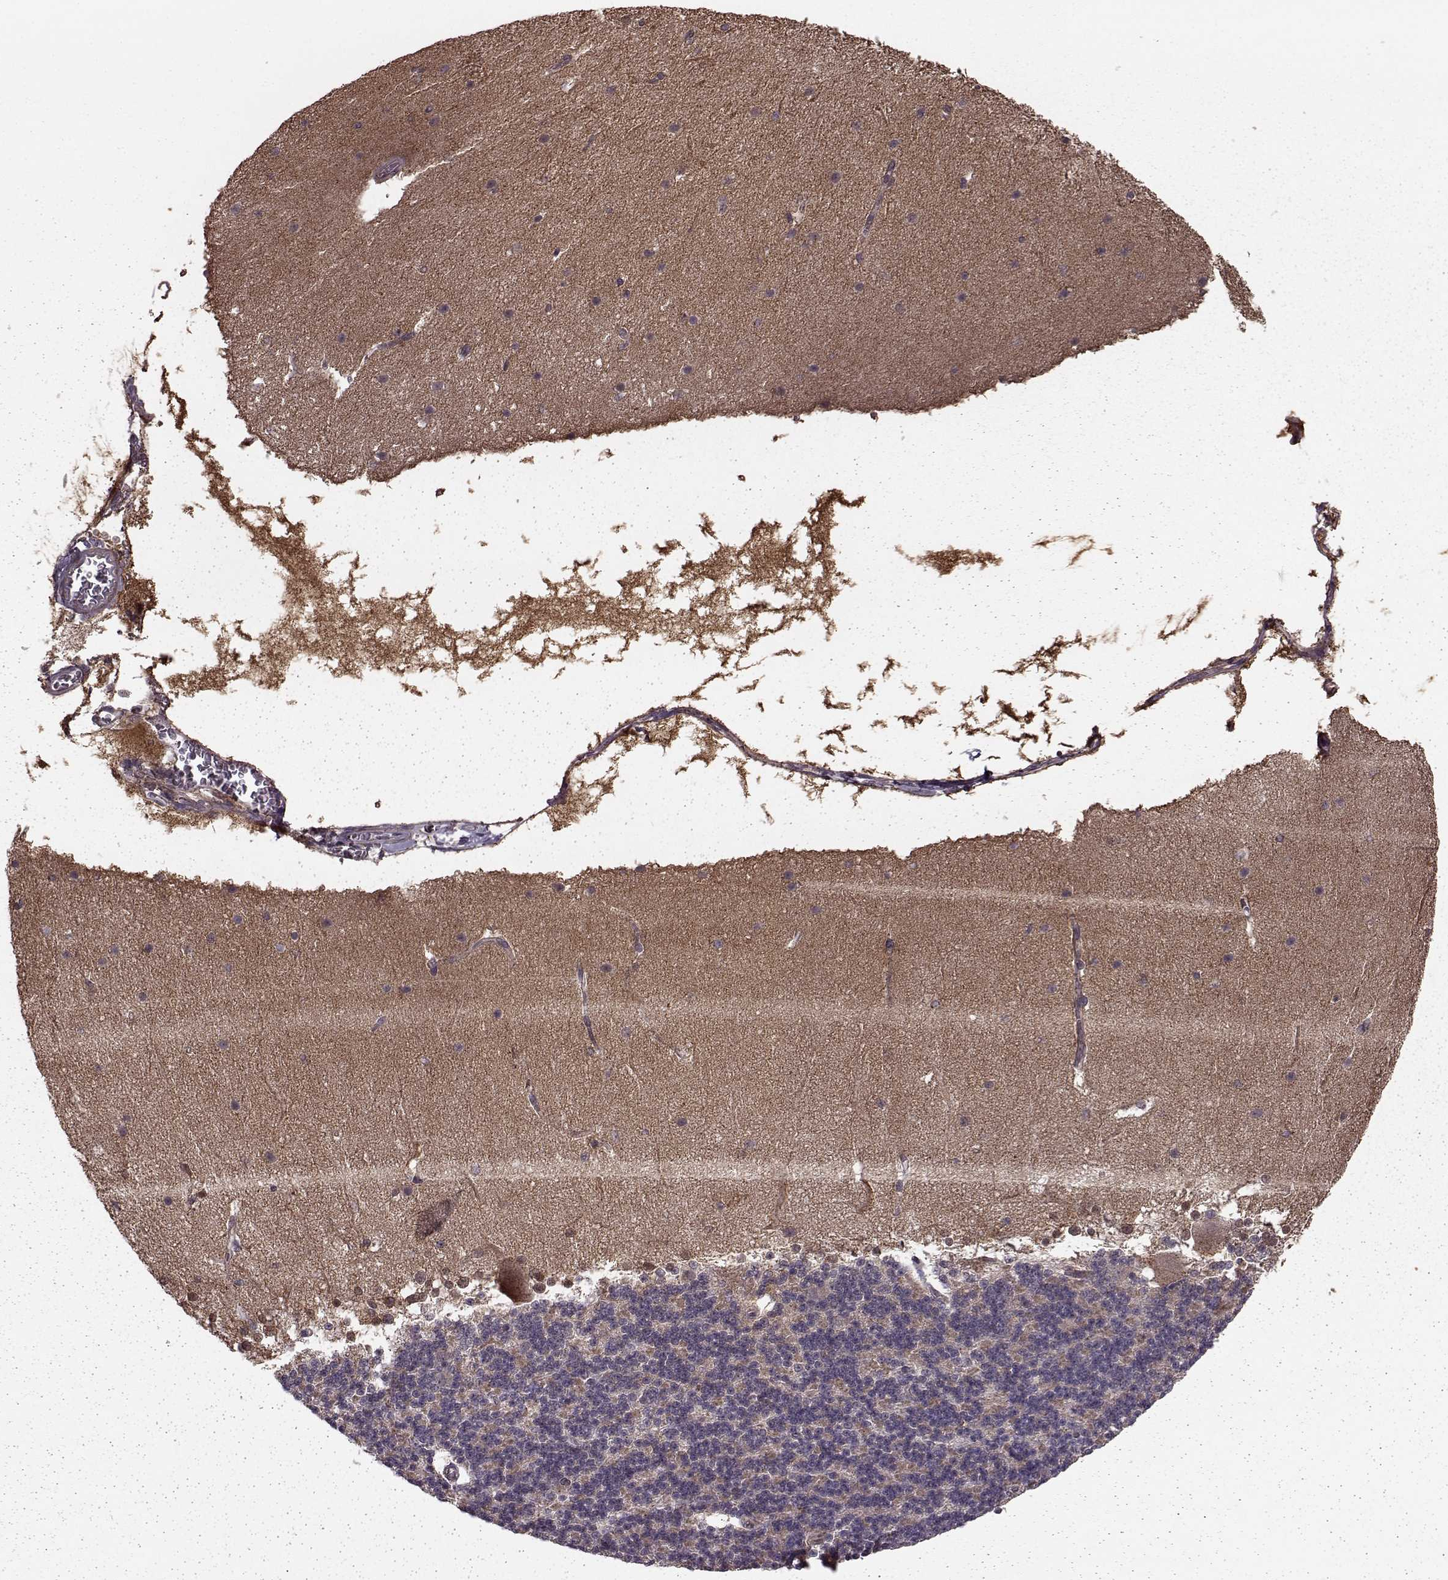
{"staining": {"intensity": "moderate", "quantity": "<25%", "location": "cytoplasmic/membranous"}, "tissue": "cerebellum", "cell_type": "Cells in granular layer", "image_type": "normal", "snomed": [{"axis": "morphology", "description": "Normal tissue, NOS"}, {"axis": "topography", "description": "Cerebellum"}], "caption": "This is an image of immunohistochemistry staining of normal cerebellum, which shows moderate expression in the cytoplasmic/membranous of cells in granular layer.", "gene": "FNIP2", "patient": {"sex": "female", "age": 19}}